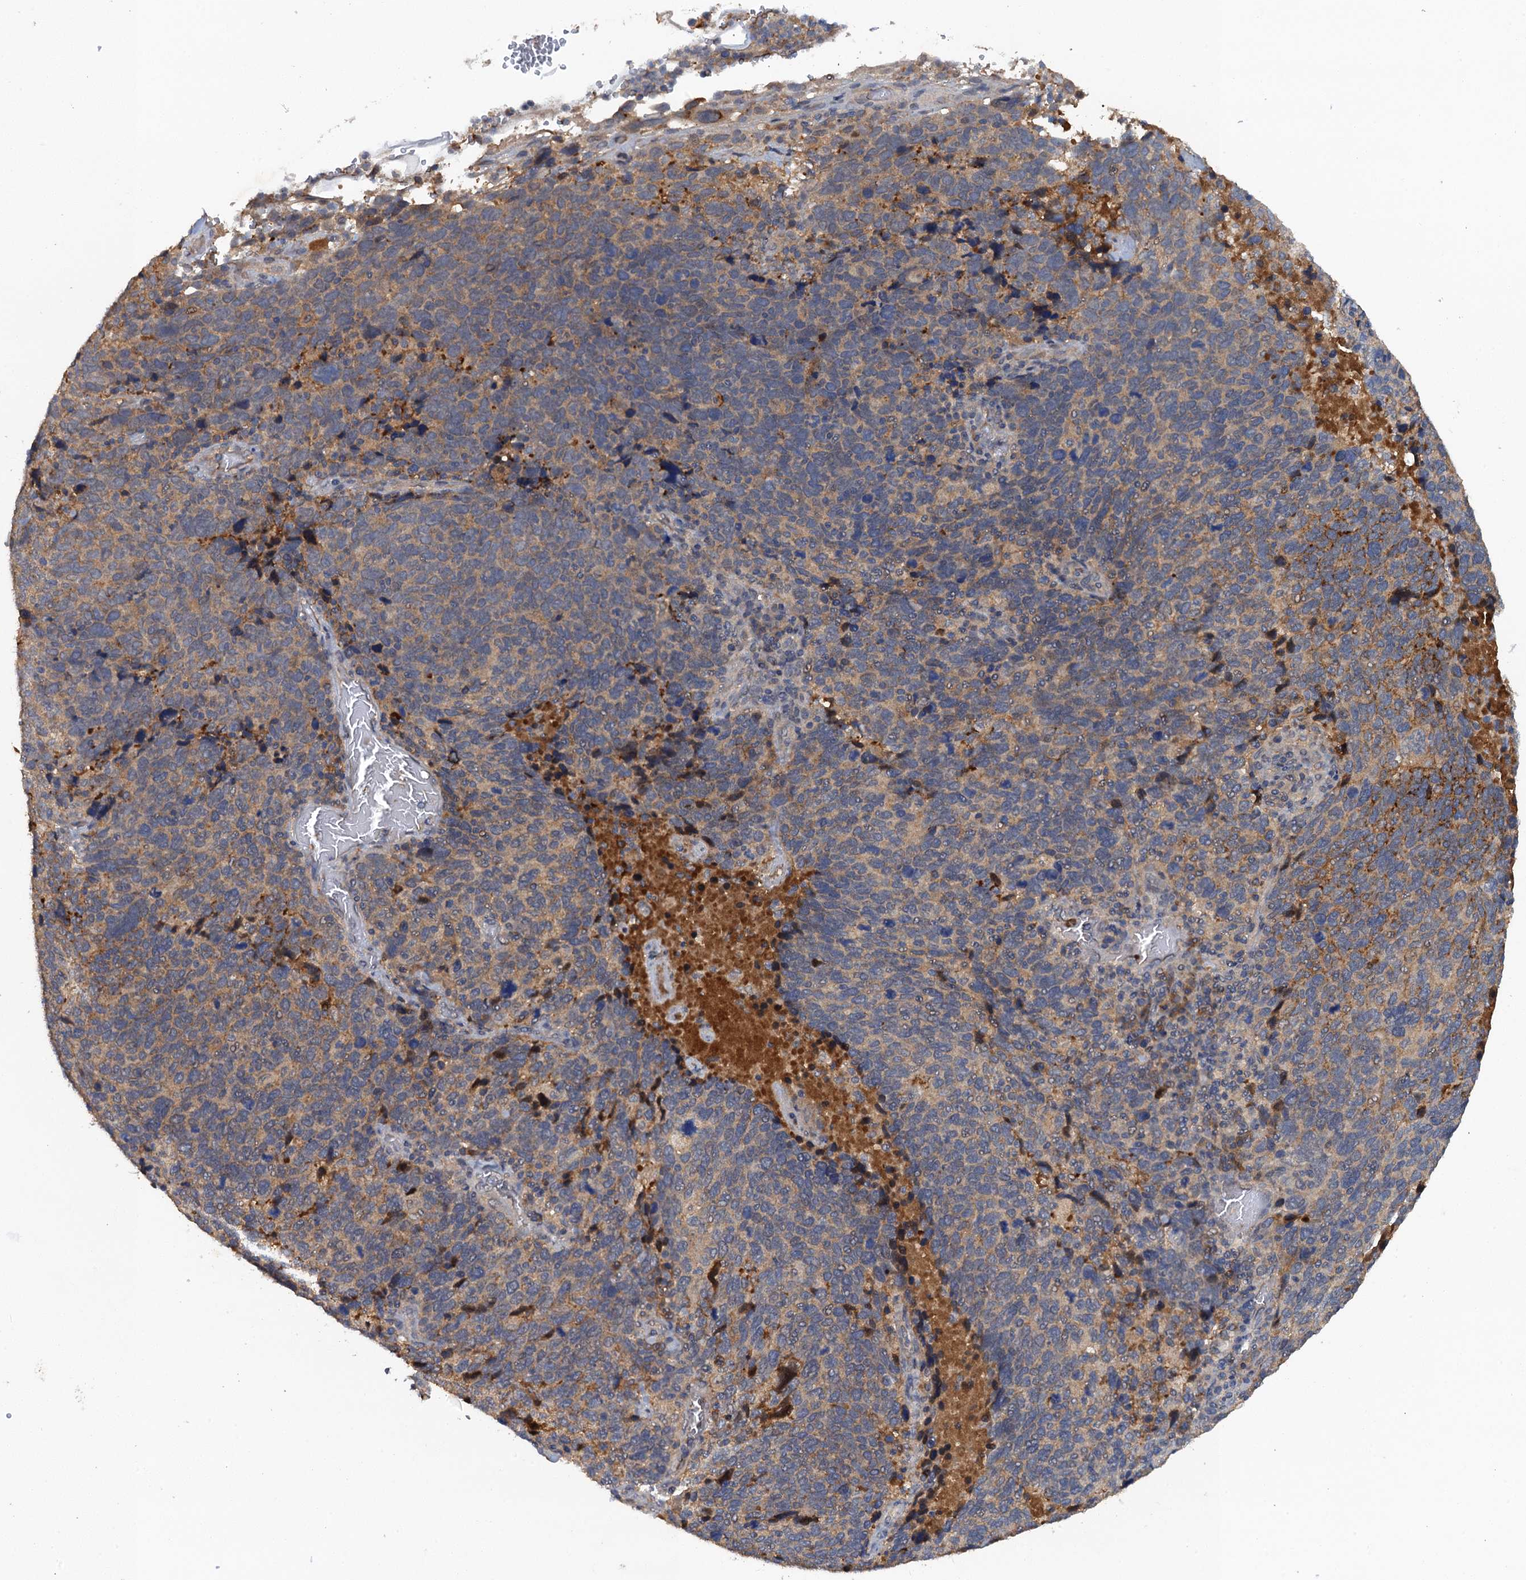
{"staining": {"intensity": "weak", "quantity": "<25%", "location": "cytoplasmic/membranous"}, "tissue": "cervical cancer", "cell_type": "Tumor cells", "image_type": "cancer", "snomed": [{"axis": "morphology", "description": "Squamous cell carcinoma, NOS"}, {"axis": "topography", "description": "Cervix"}], "caption": "IHC micrograph of cervical cancer stained for a protein (brown), which reveals no expression in tumor cells. (Stains: DAB (3,3'-diaminobenzidine) immunohistochemistry (IHC) with hematoxylin counter stain, Microscopy: brightfield microscopy at high magnification).", "gene": "HAPLN3", "patient": {"sex": "female", "age": 41}}